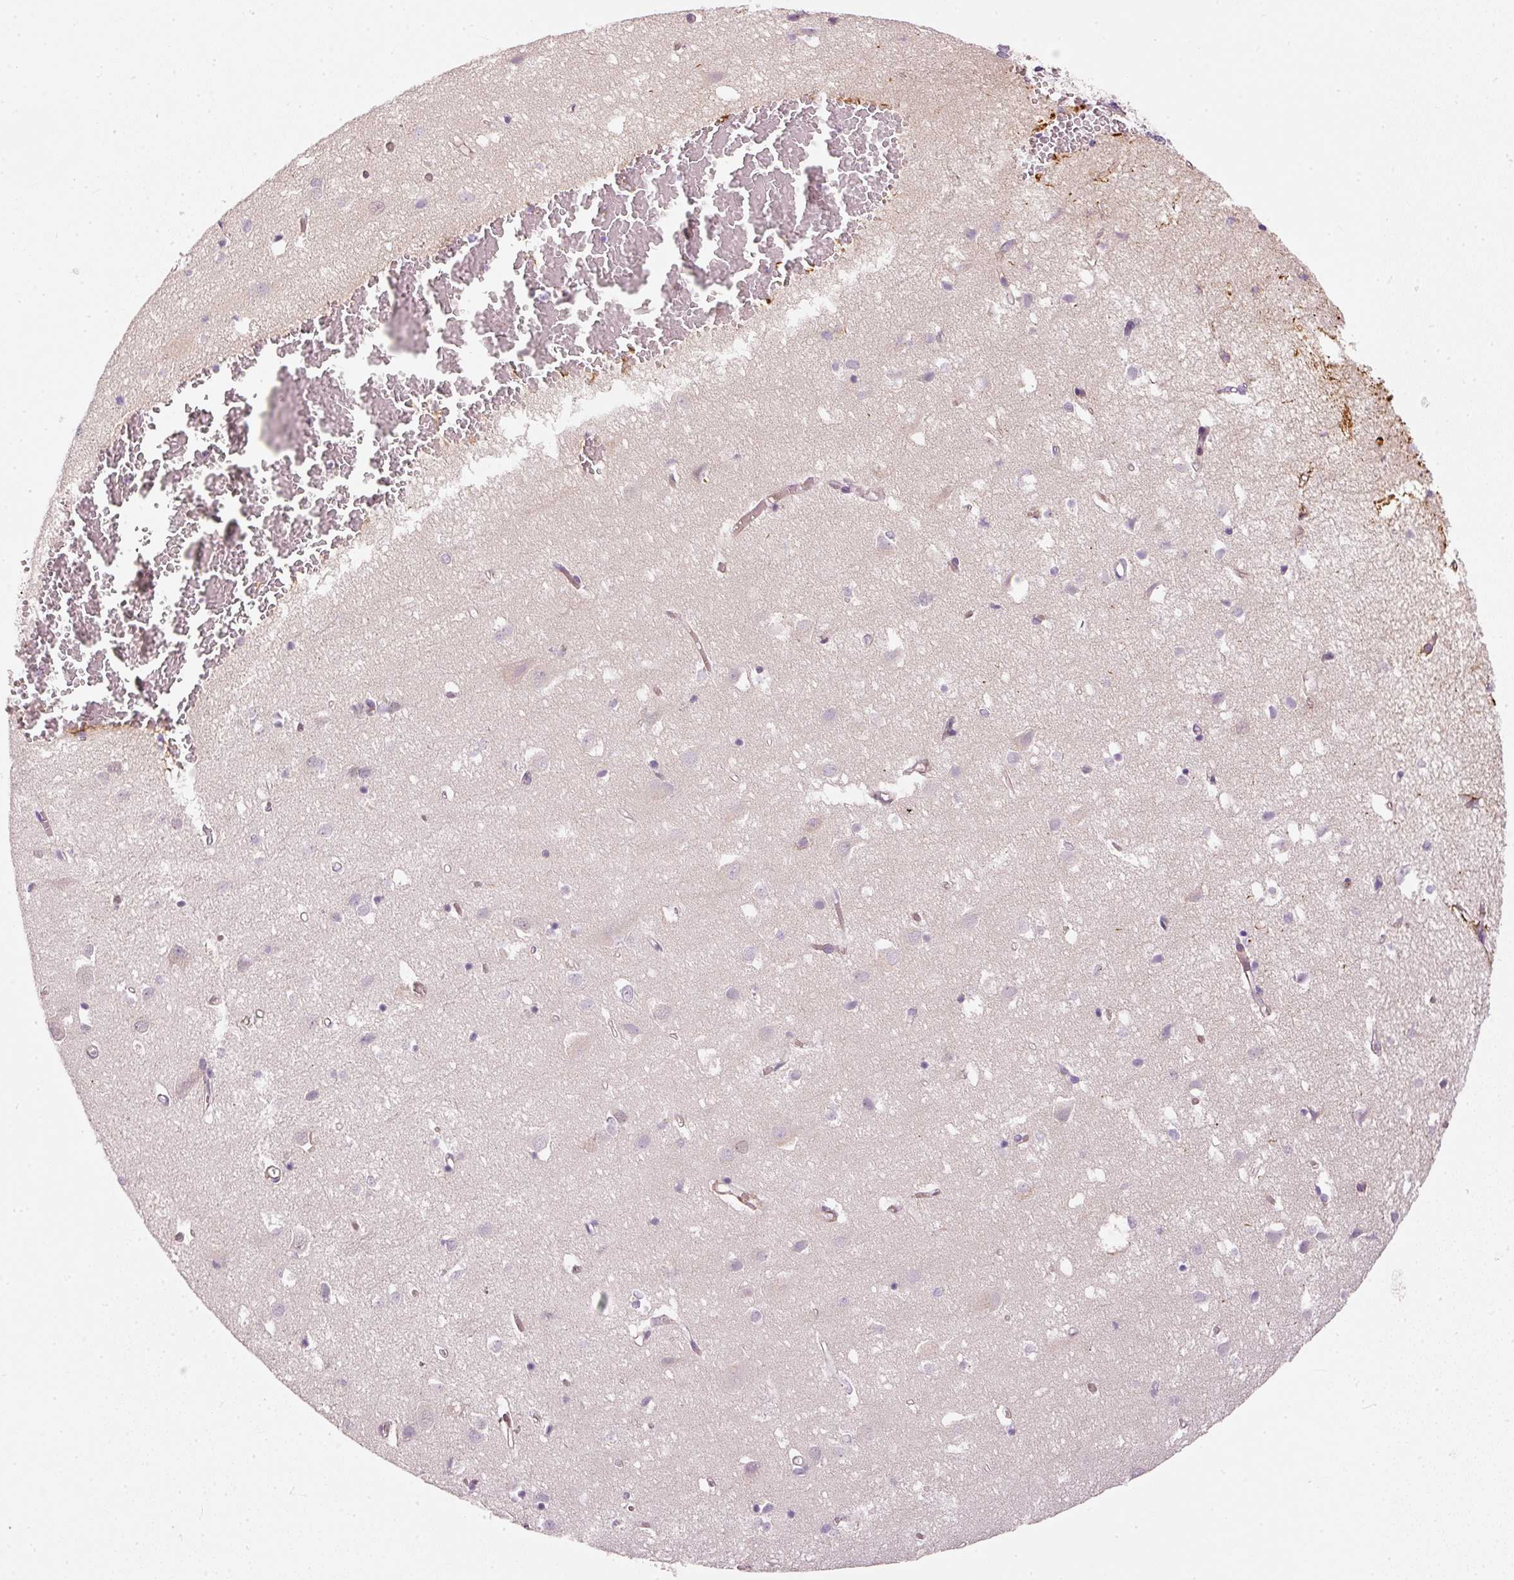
{"staining": {"intensity": "moderate", "quantity": ">75%", "location": "cytoplasmic/membranous"}, "tissue": "cerebral cortex", "cell_type": "Endothelial cells", "image_type": "normal", "snomed": [{"axis": "morphology", "description": "Normal tissue, NOS"}, {"axis": "topography", "description": "Cerebral cortex"}], "caption": "Moderate cytoplasmic/membranous positivity is identified in about >75% of endothelial cells in normal cerebral cortex. Using DAB (3,3'-diaminobenzidine) (brown) and hematoxylin (blue) stains, captured at high magnification using brightfield microscopy.", "gene": "OSR2", "patient": {"sex": "male", "age": 70}}